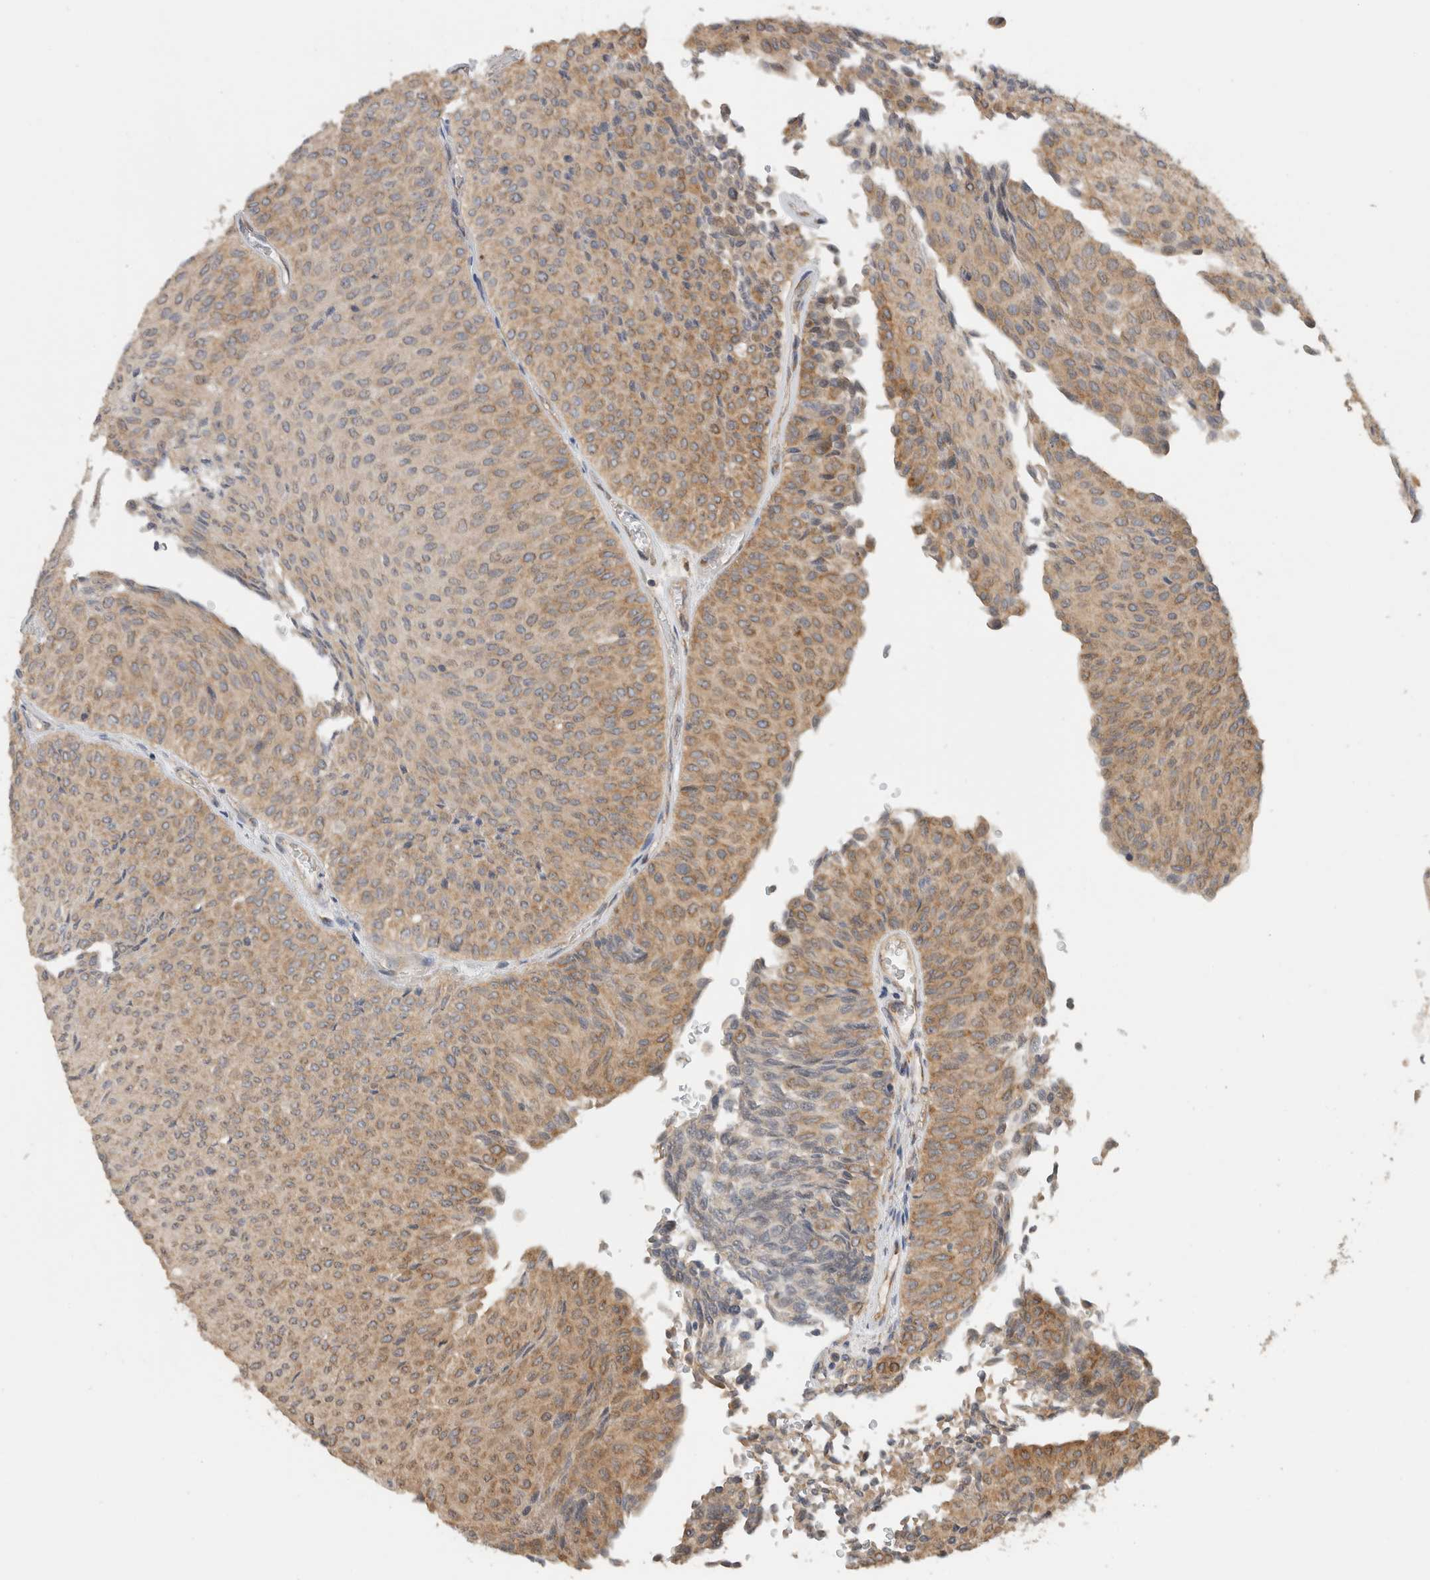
{"staining": {"intensity": "moderate", "quantity": ">75%", "location": "cytoplasmic/membranous"}, "tissue": "urothelial cancer", "cell_type": "Tumor cells", "image_type": "cancer", "snomed": [{"axis": "morphology", "description": "Urothelial carcinoma, Low grade"}, {"axis": "topography", "description": "Urinary bladder"}], "caption": "There is medium levels of moderate cytoplasmic/membranous staining in tumor cells of urothelial cancer, as demonstrated by immunohistochemical staining (brown color).", "gene": "PUM1", "patient": {"sex": "male", "age": 78}}